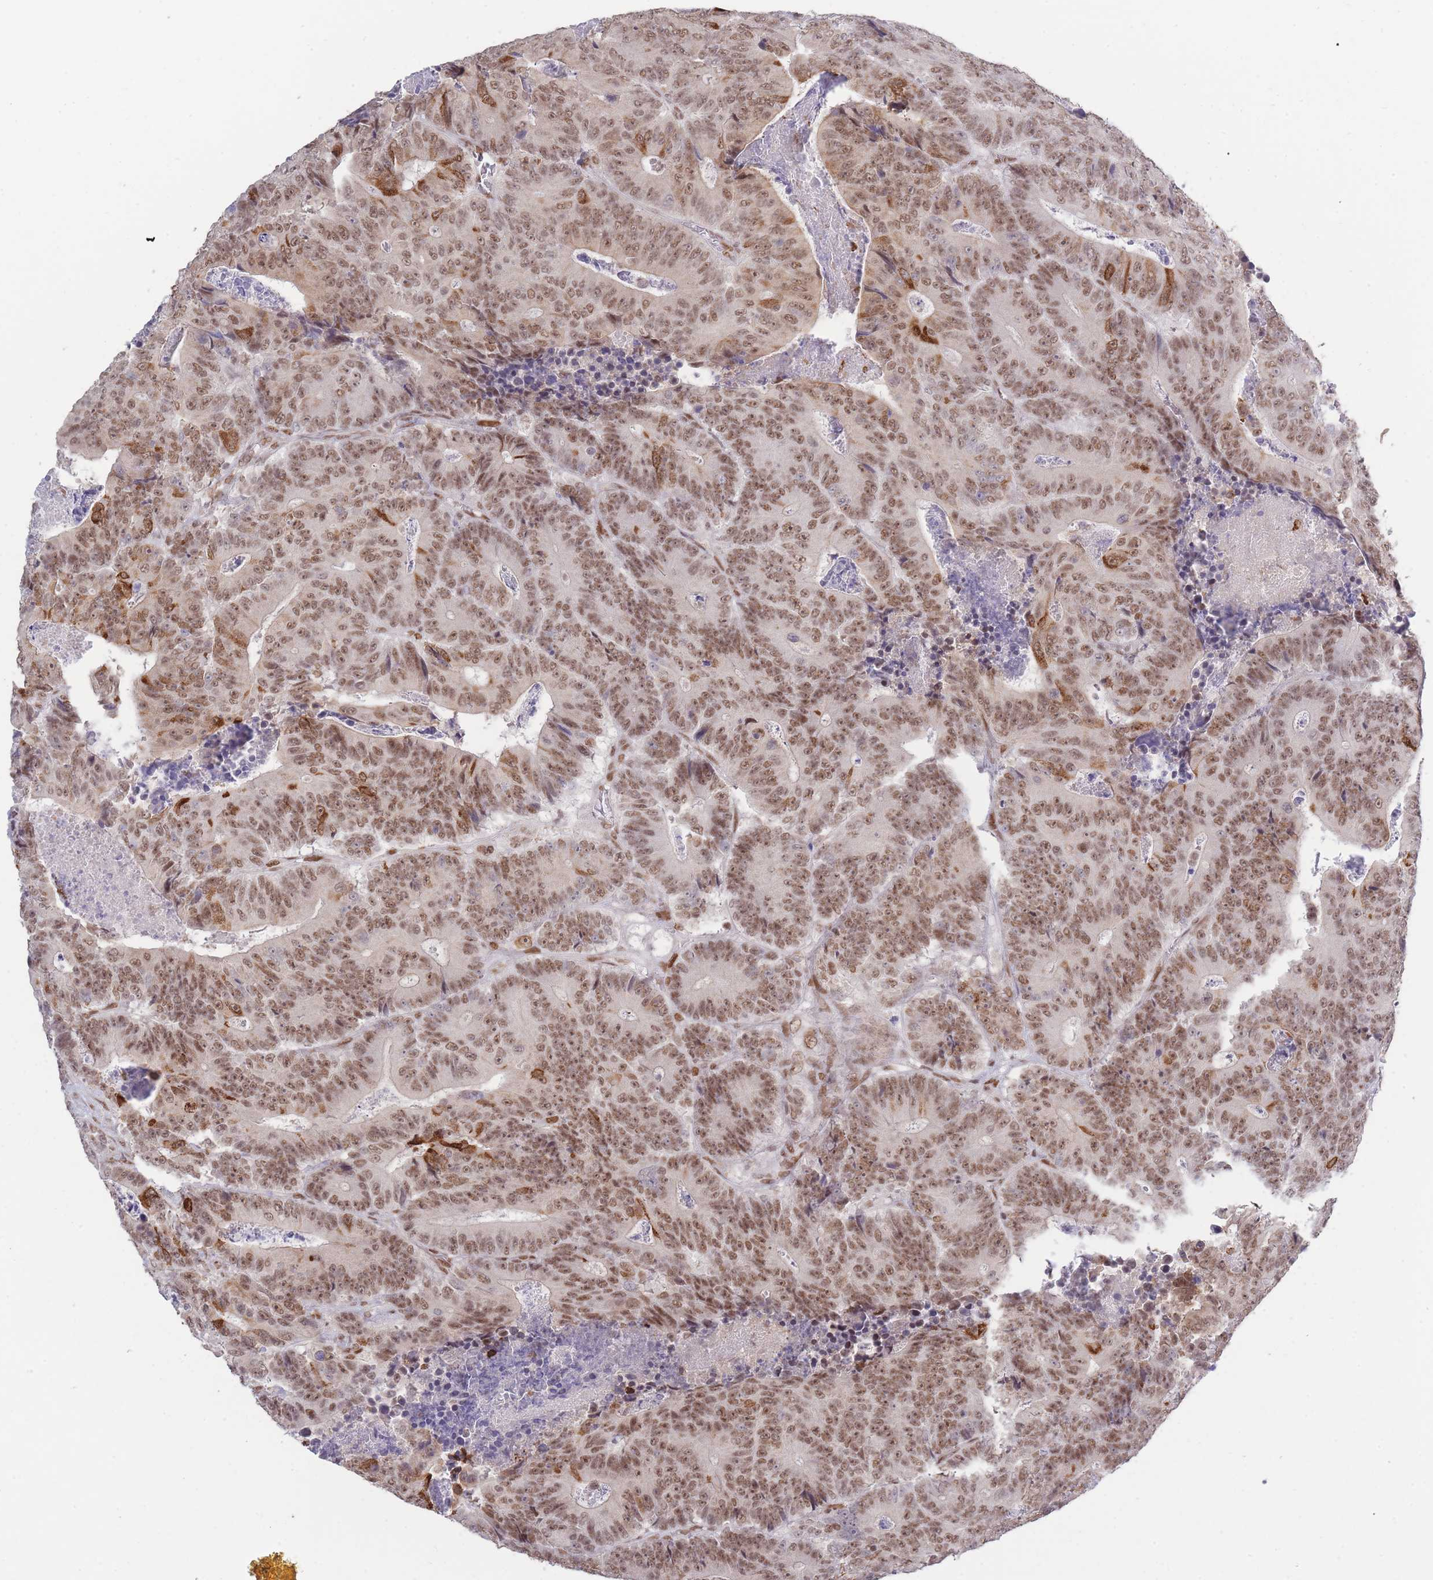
{"staining": {"intensity": "moderate", "quantity": ">75%", "location": "nuclear"}, "tissue": "colorectal cancer", "cell_type": "Tumor cells", "image_type": "cancer", "snomed": [{"axis": "morphology", "description": "Adenocarcinoma, NOS"}, {"axis": "topography", "description": "Colon"}], "caption": "This micrograph exhibits immunohistochemistry (IHC) staining of colorectal adenocarcinoma, with medium moderate nuclear positivity in about >75% of tumor cells.", "gene": "CARD8", "patient": {"sex": "male", "age": 83}}